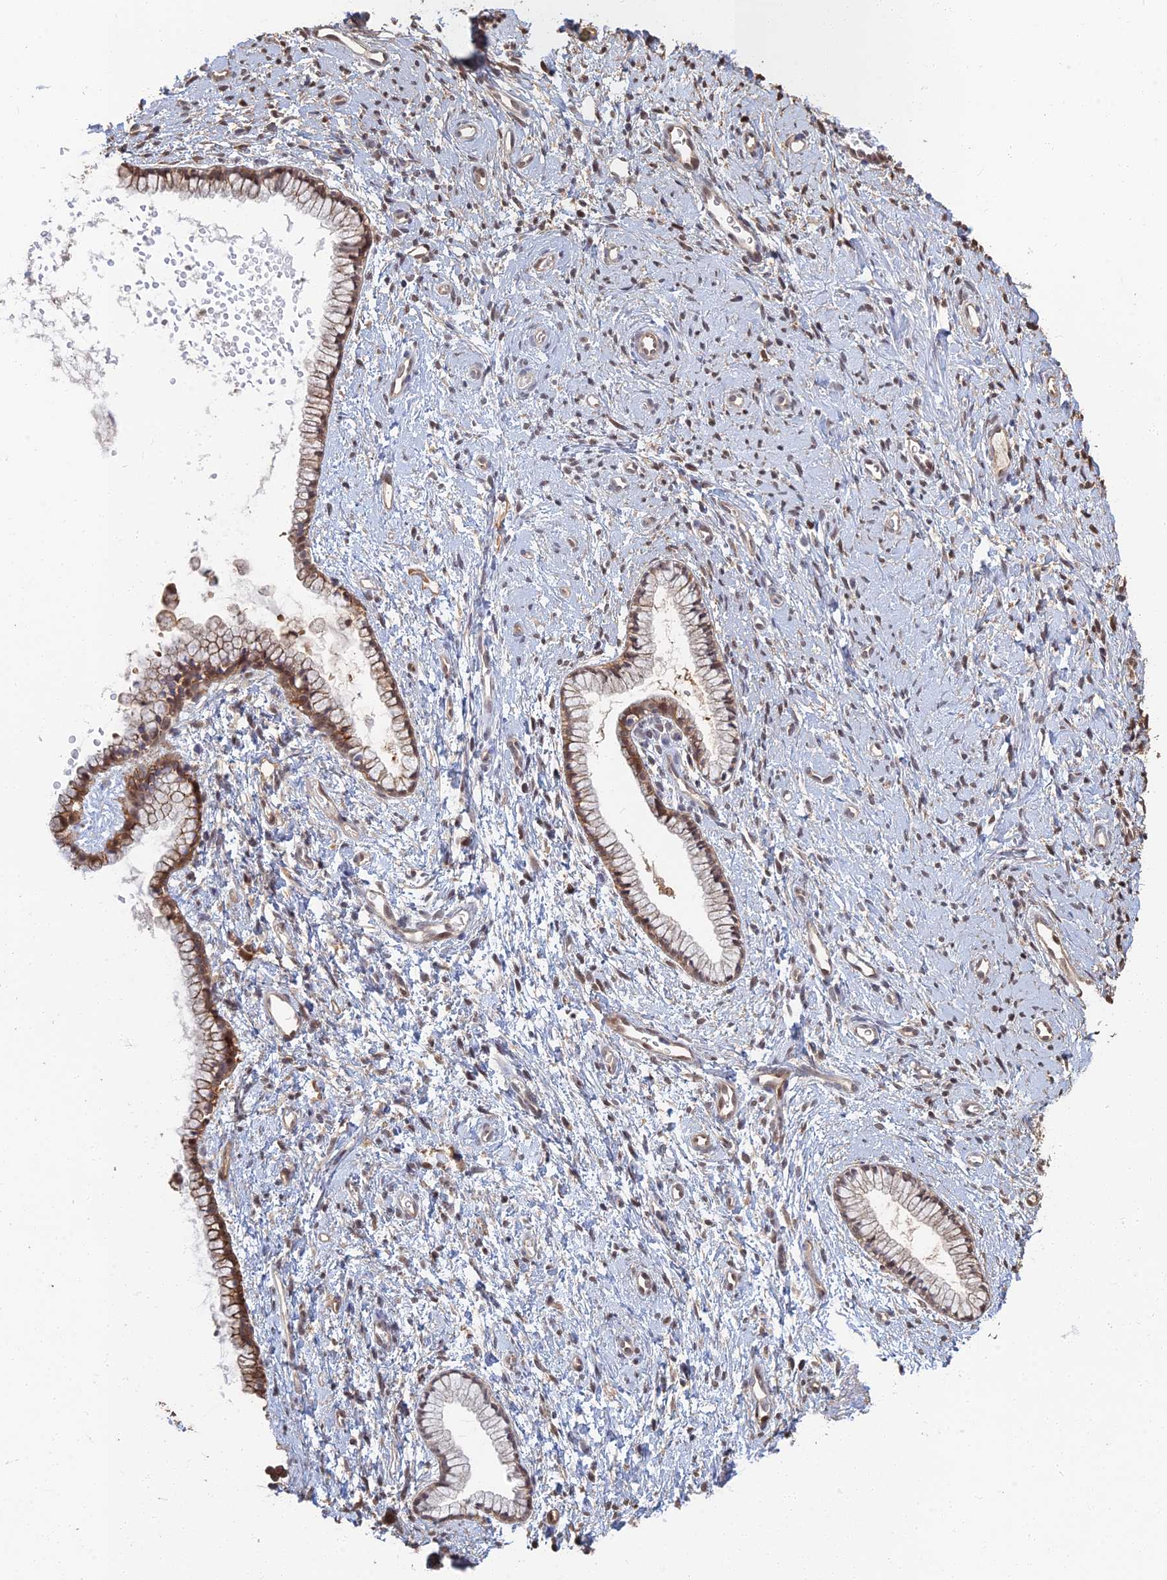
{"staining": {"intensity": "moderate", "quantity": ">75%", "location": "cytoplasmic/membranous,nuclear"}, "tissue": "cervix", "cell_type": "Glandular cells", "image_type": "normal", "snomed": [{"axis": "morphology", "description": "Normal tissue, NOS"}, {"axis": "topography", "description": "Cervix"}], "caption": "Moderate cytoplasmic/membranous,nuclear positivity is identified in approximately >75% of glandular cells in unremarkable cervix. The staining was performed using DAB, with brown indicating positive protein expression. Nuclei are stained blue with hematoxylin.", "gene": "LRRN3", "patient": {"sex": "female", "age": 57}}